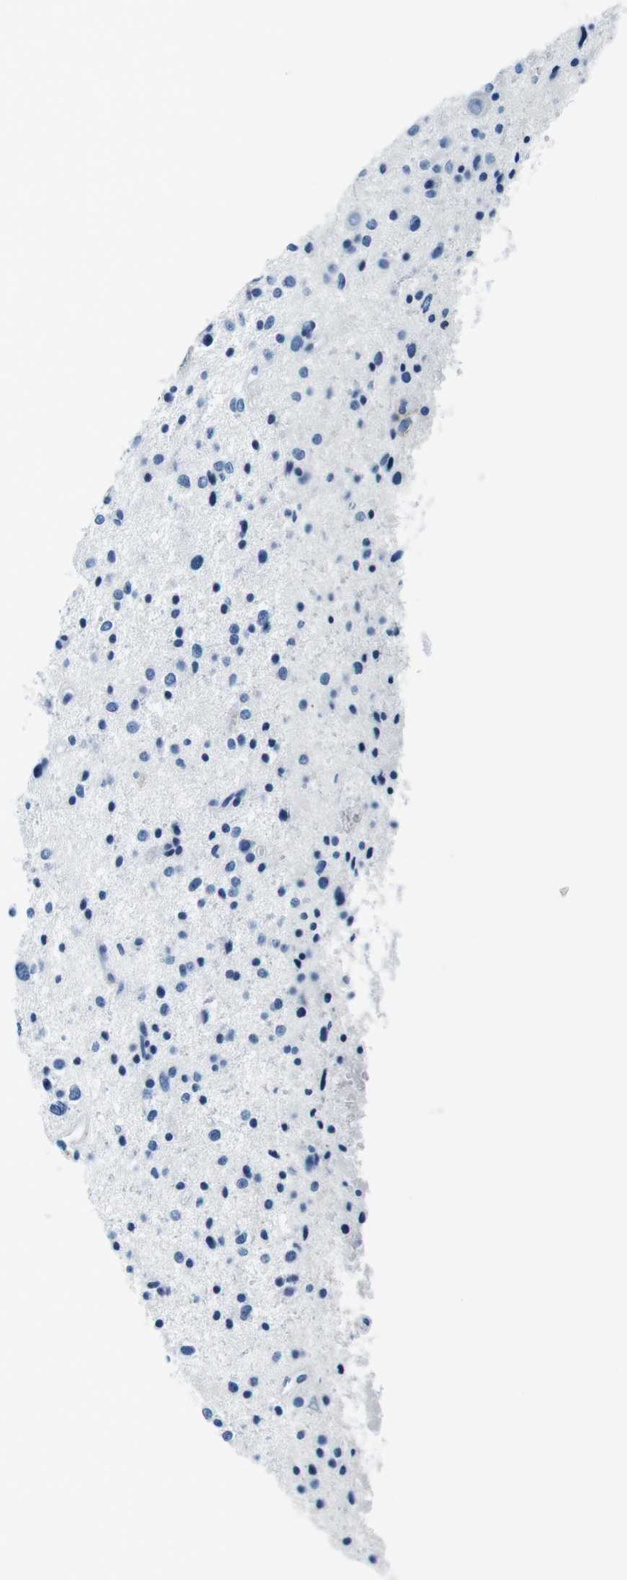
{"staining": {"intensity": "negative", "quantity": "none", "location": "none"}, "tissue": "glioma", "cell_type": "Tumor cells", "image_type": "cancer", "snomed": [{"axis": "morphology", "description": "Glioma, malignant, Low grade"}, {"axis": "topography", "description": "Brain"}], "caption": "IHC of glioma reveals no positivity in tumor cells.", "gene": "HLA-DRB1", "patient": {"sex": "female", "age": 37}}